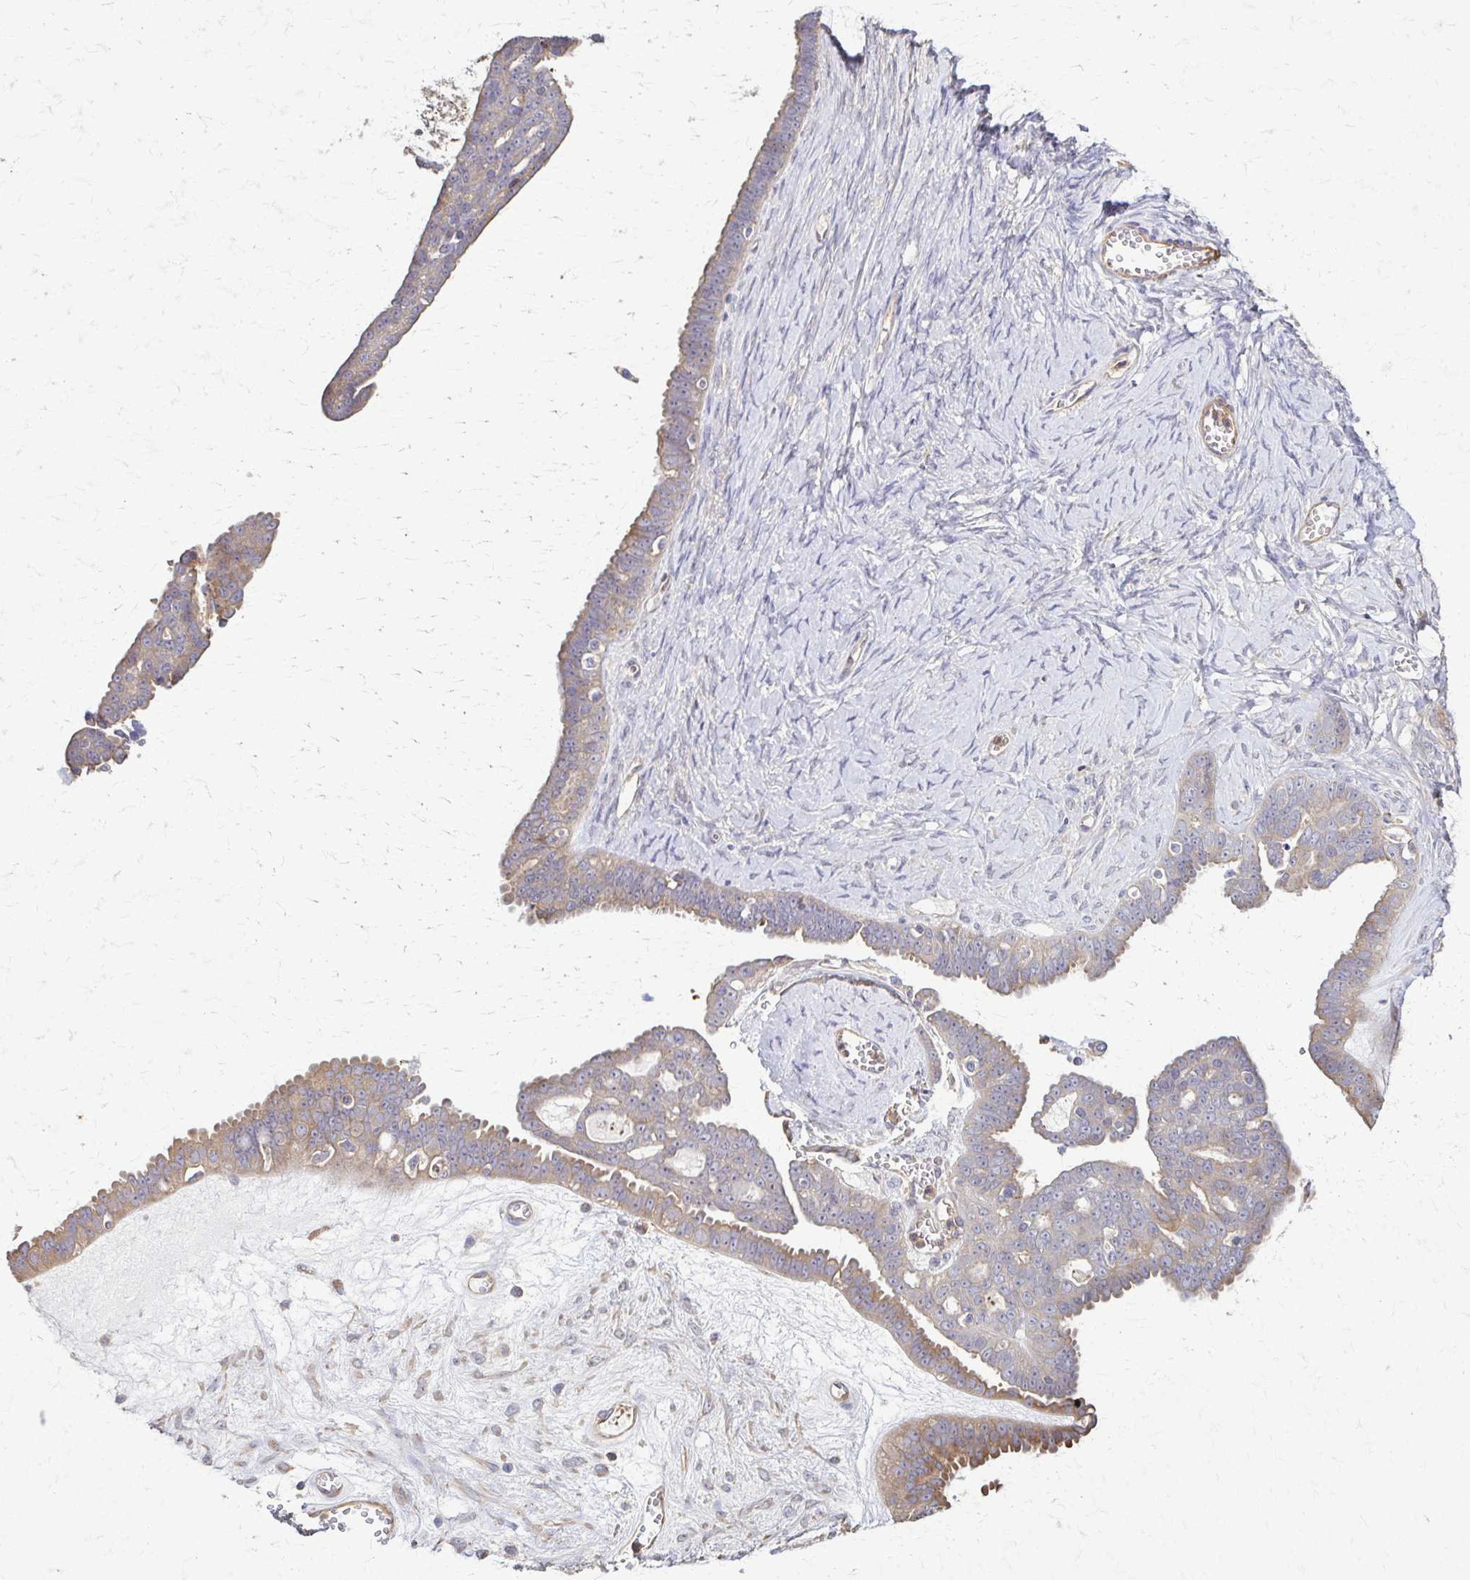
{"staining": {"intensity": "weak", "quantity": ">75%", "location": "cytoplasmic/membranous"}, "tissue": "ovarian cancer", "cell_type": "Tumor cells", "image_type": "cancer", "snomed": [{"axis": "morphology", "description": "Cystadenocarcinoma, serous, NOS"}, {"axis": "topography", "description": "Ovary"}], "caption": "Ovarian serous cystadenocarcinoma stained with immunohistochemistry (IHC) reveals weak cytoplasmic/membranous expression in approximately >75% of tumor cells.", "gene": "DSP", "patient": {"sex": "female", "age": 71}}